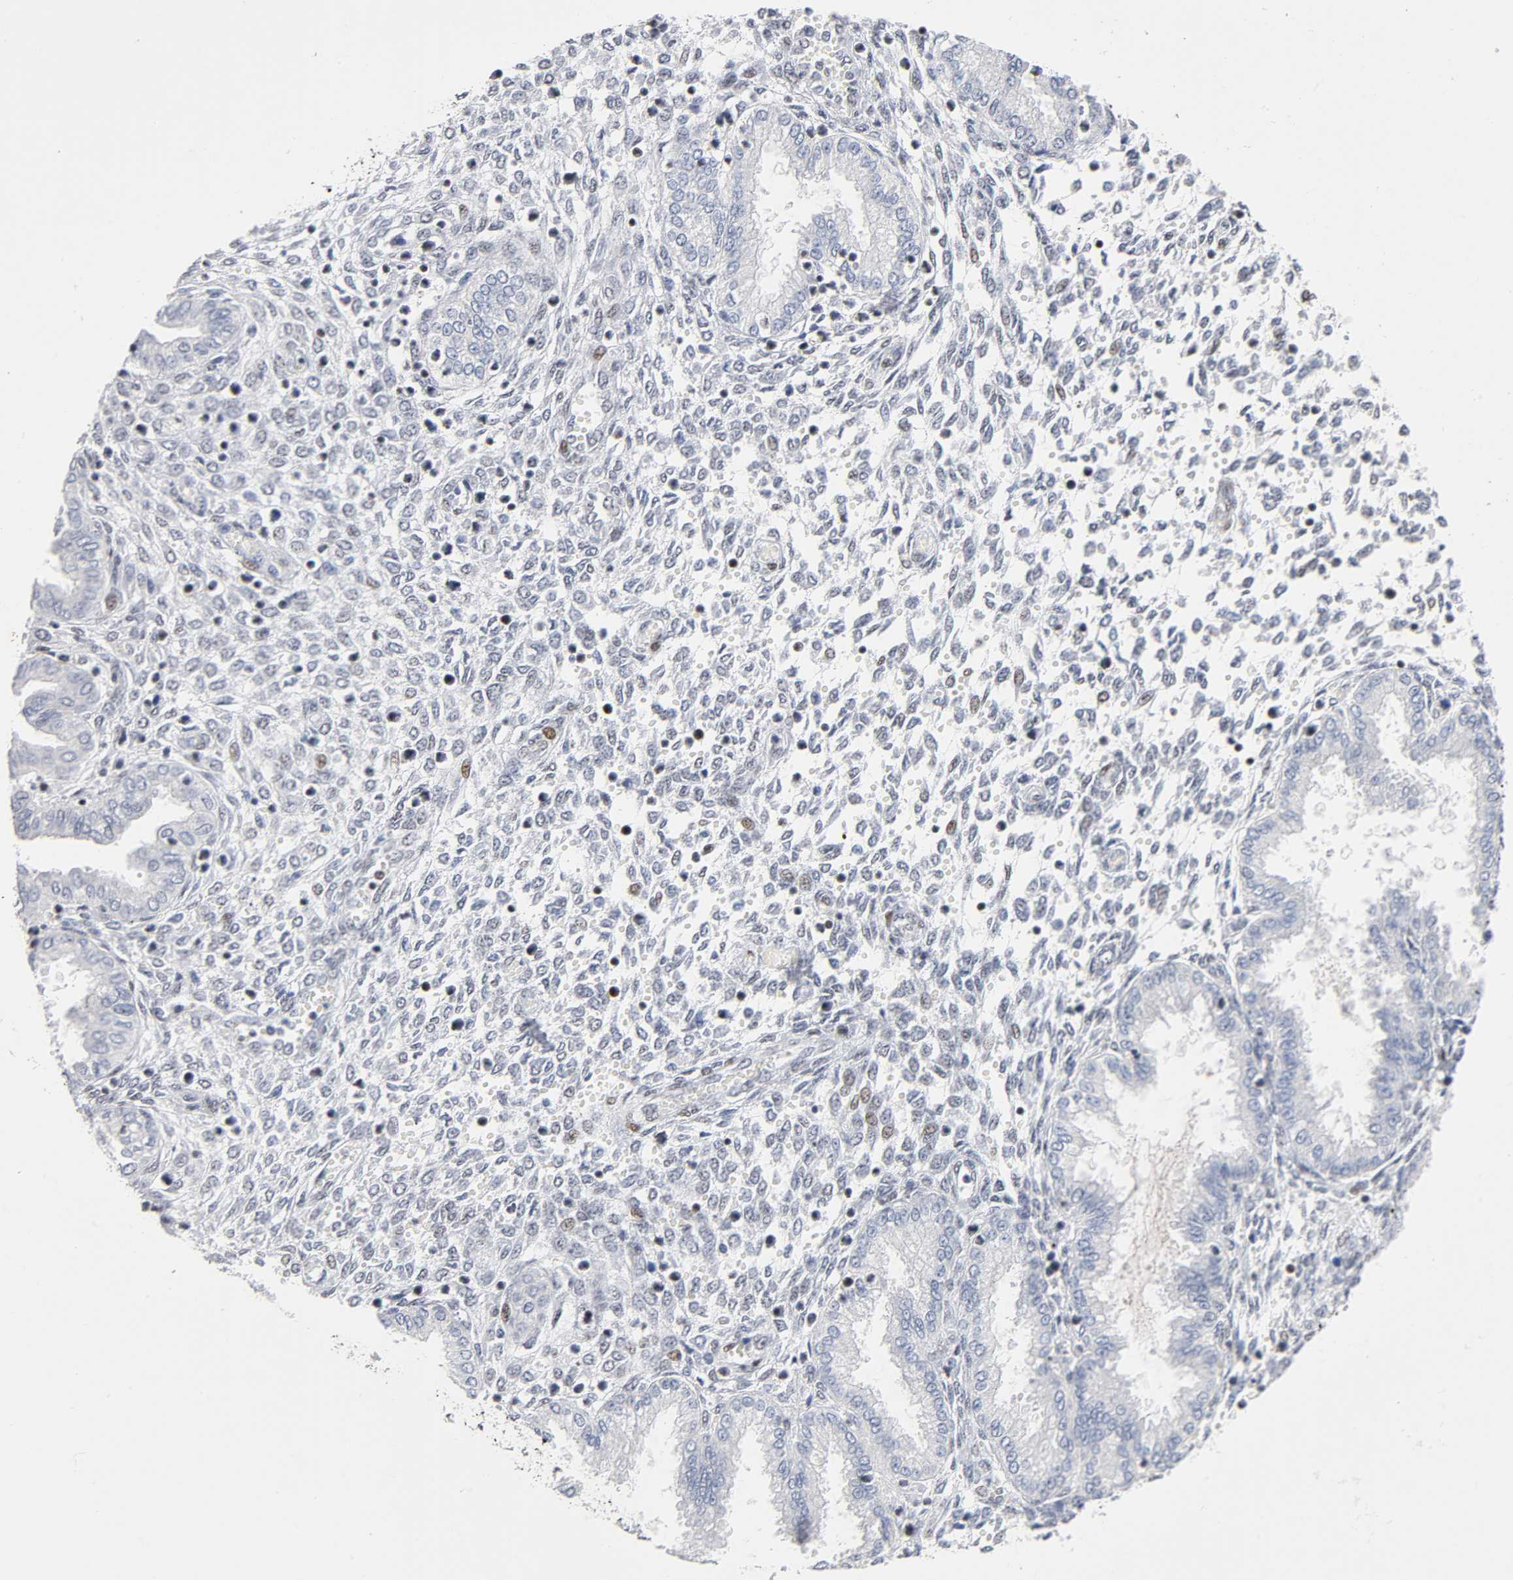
{"staining": {"intensity": "moderate", "quantity": ">75%", "location": "nuclear"}, "tissue": "endometrium", "cell_type": "Cells in endometrial stroma", "image_type": "normal", "snomed": [{"axis": "morphology", "description": "Normal tissue, NOS"}, {"axis": "topography", "description": "Endometrium"}], "caption": "Protein expression analysis of benign human endometrium reveals moderate nuclear expression in approximately >75% of cells in endometrial stroma. The staining is performed using DAB brown chromogen to label protein expression. The nuclei are counter-stained blue using hematoxylin.", "gene": "SP3", "patient": {"sex": "female", "age": 33}}